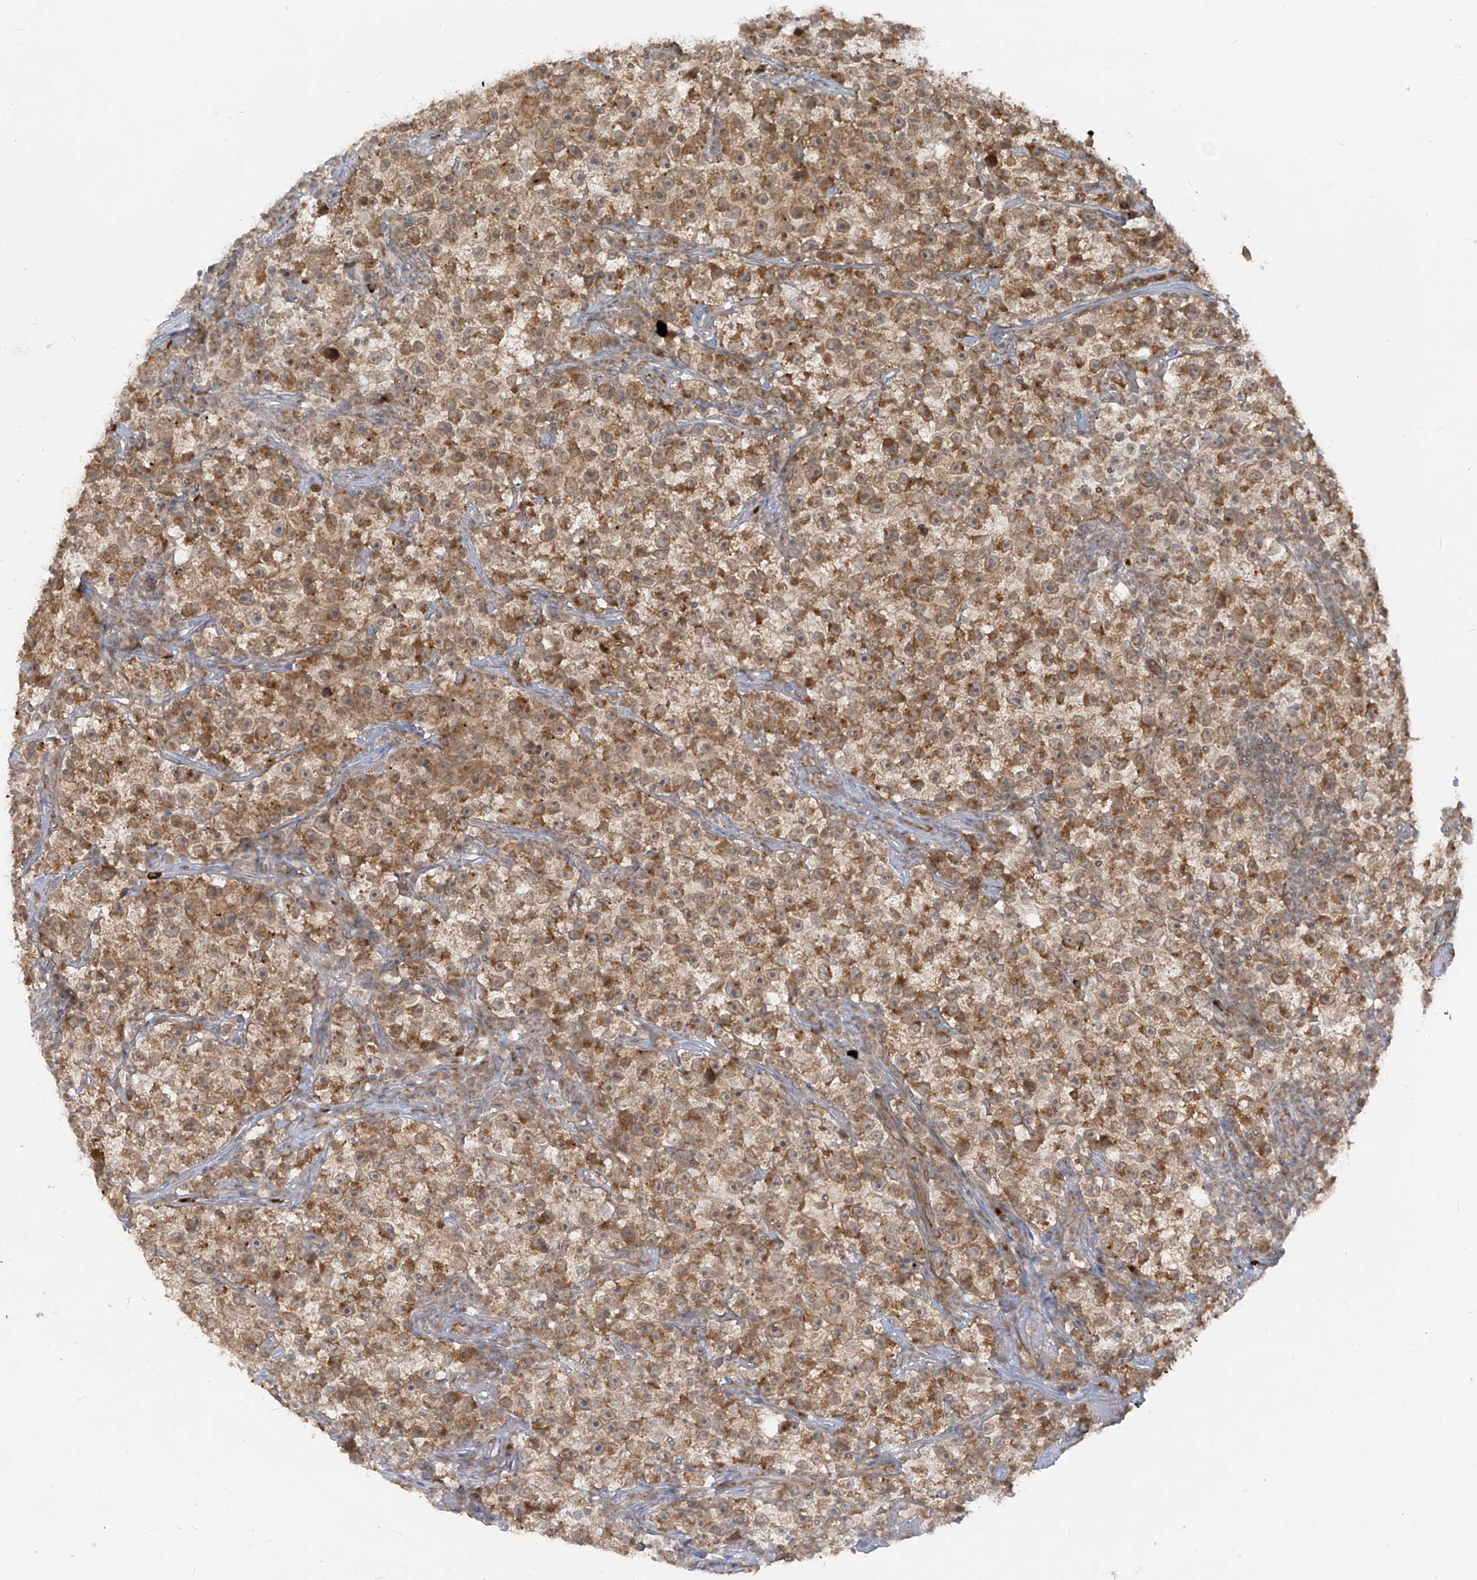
{"staining": {"intensity": "moderate", "quantity": ">75%", "location": "cytoplasmic/membranous"}, "tissue": "testis cancer", "cell_type": "Tumor cells", "image_type": "cancer", "snomed": [{"axis": "morphology", "description": "Seminoma, NOS"}, {"axis": "topography", "description": "Testis"}], "caption": "High-power microscopy captured an IHC micrograph of testis cancer (seminoma), revealing moderate cytoplasmic/membranous expression in about >75% of tumor cells.", "gene": "TRIM67", "patient": {"sex": "male", "age": 22}}